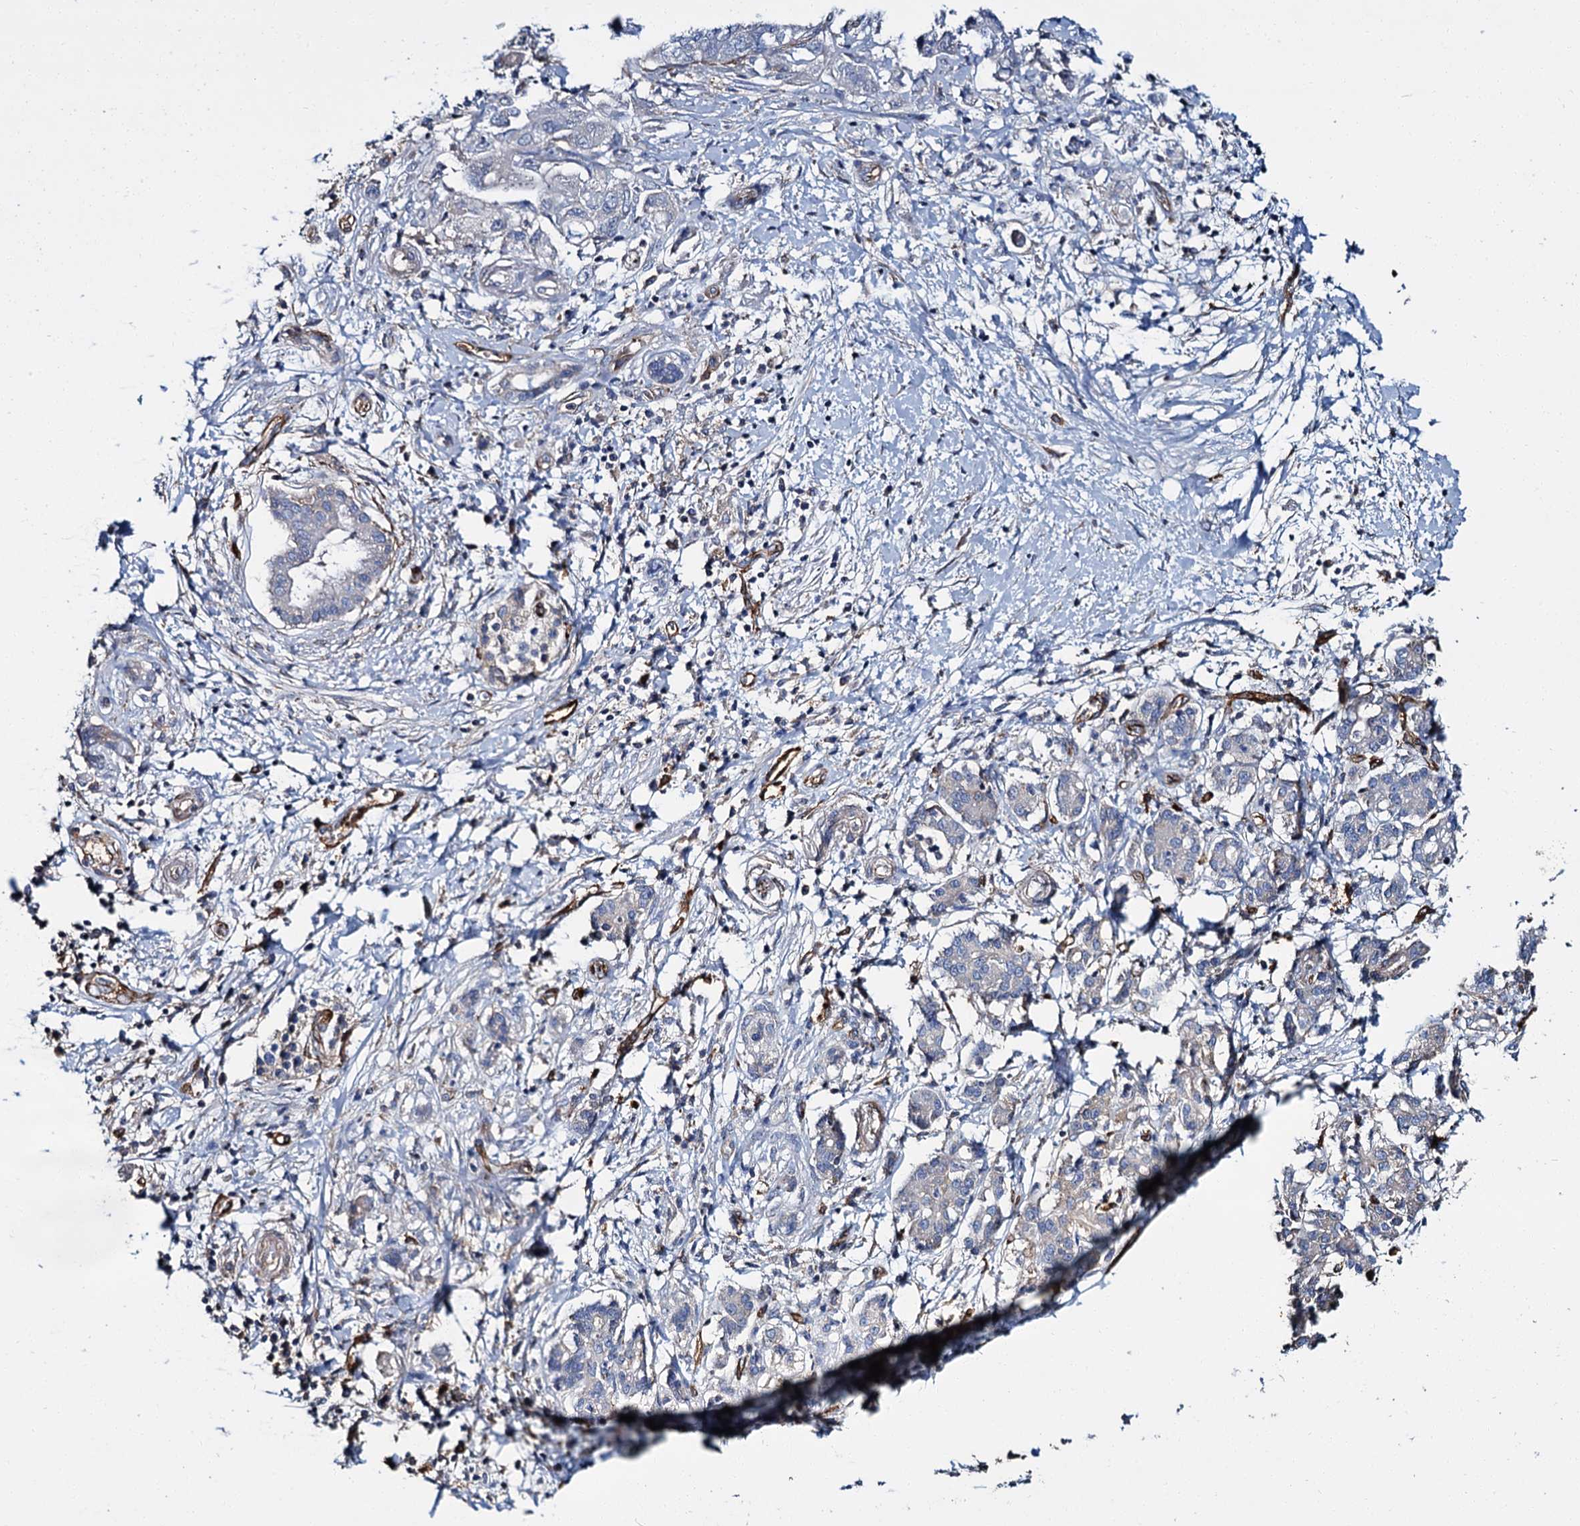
{"staining": {"intensity": "negative", "quantity": "none", "location": "none"}, "tissue": "pancreatic cancer", "cell_type": "Tumor cells", "image_type": "cancer", "snomed": [{"axis": "morphology", "description": "Adenocarcinoma, NOS"}, {"axis": "topography", "description": "Pancreas"}], "caption": "IHC of adenocarcinoma (pancreatic) exhibits no expression in tumor cells.", "gene": "CACNA1C", "patient": {"sex": "female", "age": 73}}